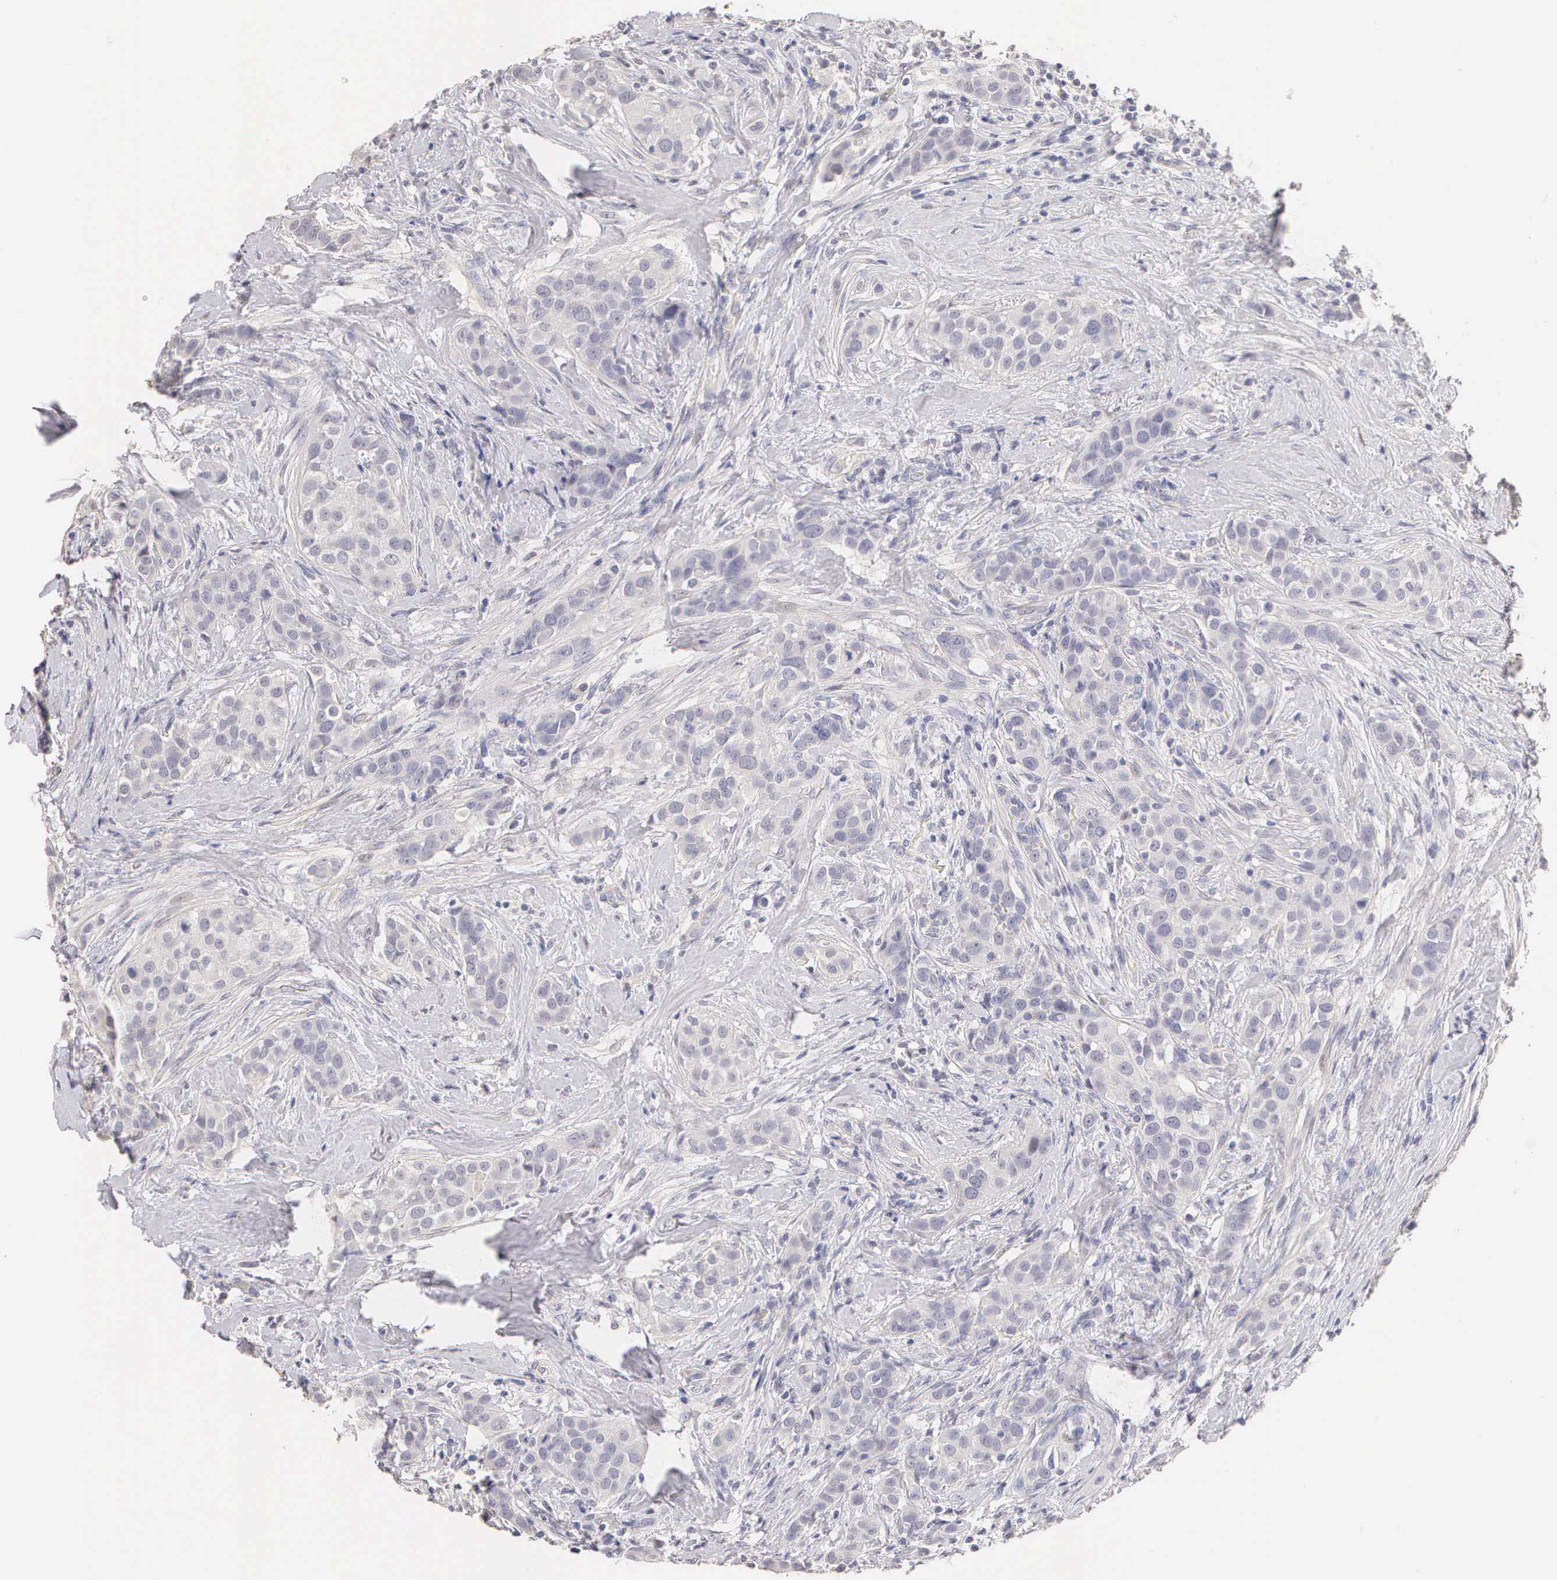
{"staining": {"intensity": "negative", "quantity": "none", "location": "none"}, "tissue": "breast cancer", "cell_type": "Tumor cells", "image_type": "cancer", "snomed": [{"axis": "morphology", "description": "Duct carcinoma"}, {"axis": "topography", "description": "Breast"}], "caption": "Photomicrograph shows no protein expression in tumor cells of breast cancer tissue.", "gene": "ESR1", "patient": {"sex": "female", "age": 45}}